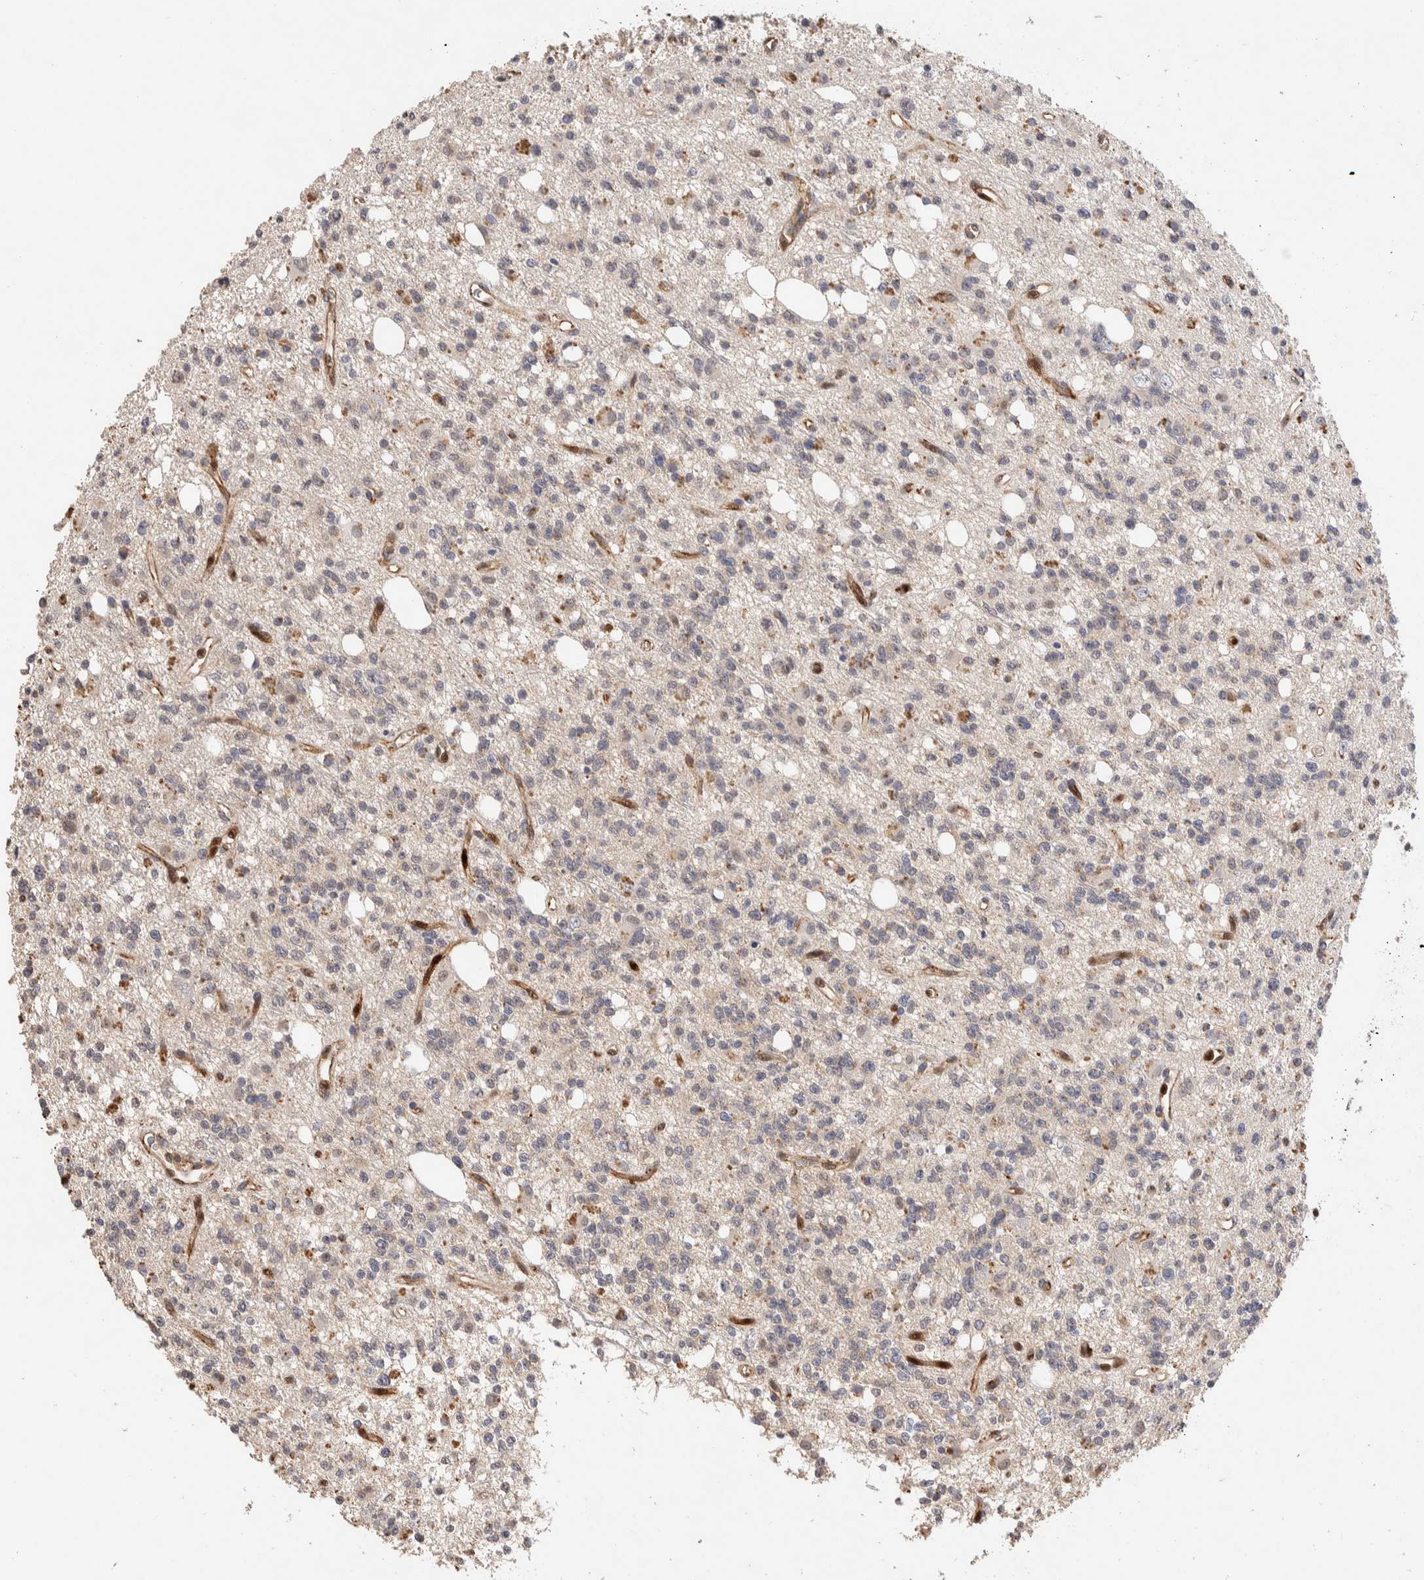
{"staining": {"intensity": "negative", "quantity": "none", "location": "none"}, "tissue": "glioma", "cell_type": "Tumor cells", "image_type": "cancer", "snomed": [{"axis": "morphology", "description": "Glioma, malignant, High grade"}, {"axis": "topography", "description": "Brain"}], "caption": "The immunohistochemistry (IHC) photomicrograph has no significant expression in tumor cells of glioma tissue.", "gene": "NSMAF", "patient": {"sex": "female", "age": 62}}